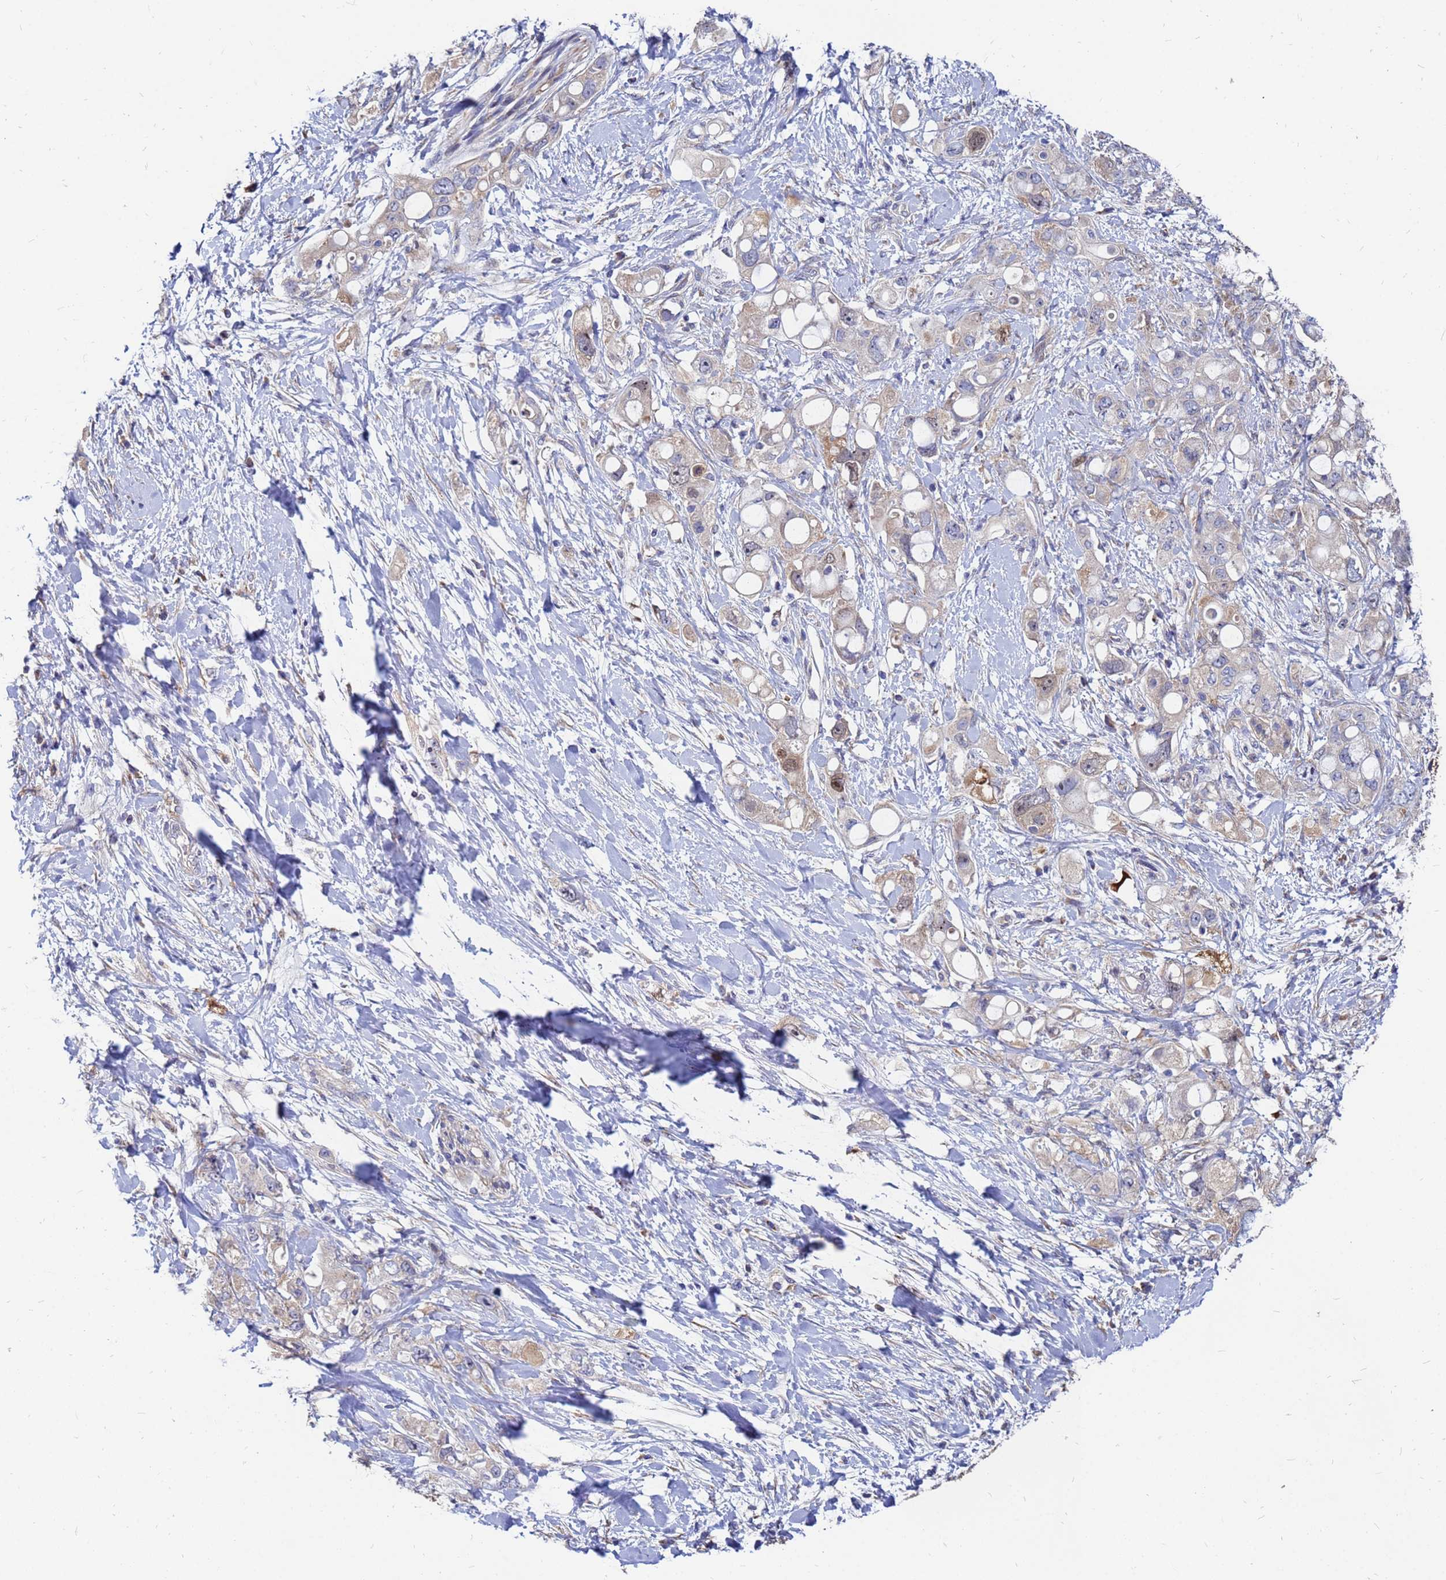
{"staining": {"intensity": "weak", "quantity": "<25%", "location": "cytoplasmic/membranous"}, "tissue": "pancreatic cancer", "cell_type": "Tumor cells", "image_type": "cancer", "snomed": [{"axis": "morphology", "description": "Adenocarcinoma, NOS"}, {"axis": "topography", "description": "Pancreas"}], "caption": "The micrograph reveals no significant expression in tumor cells of pancreatic adenocarcinoma.", "gene": "MOB2", "patient": {"sex": "female", "age": 56}}